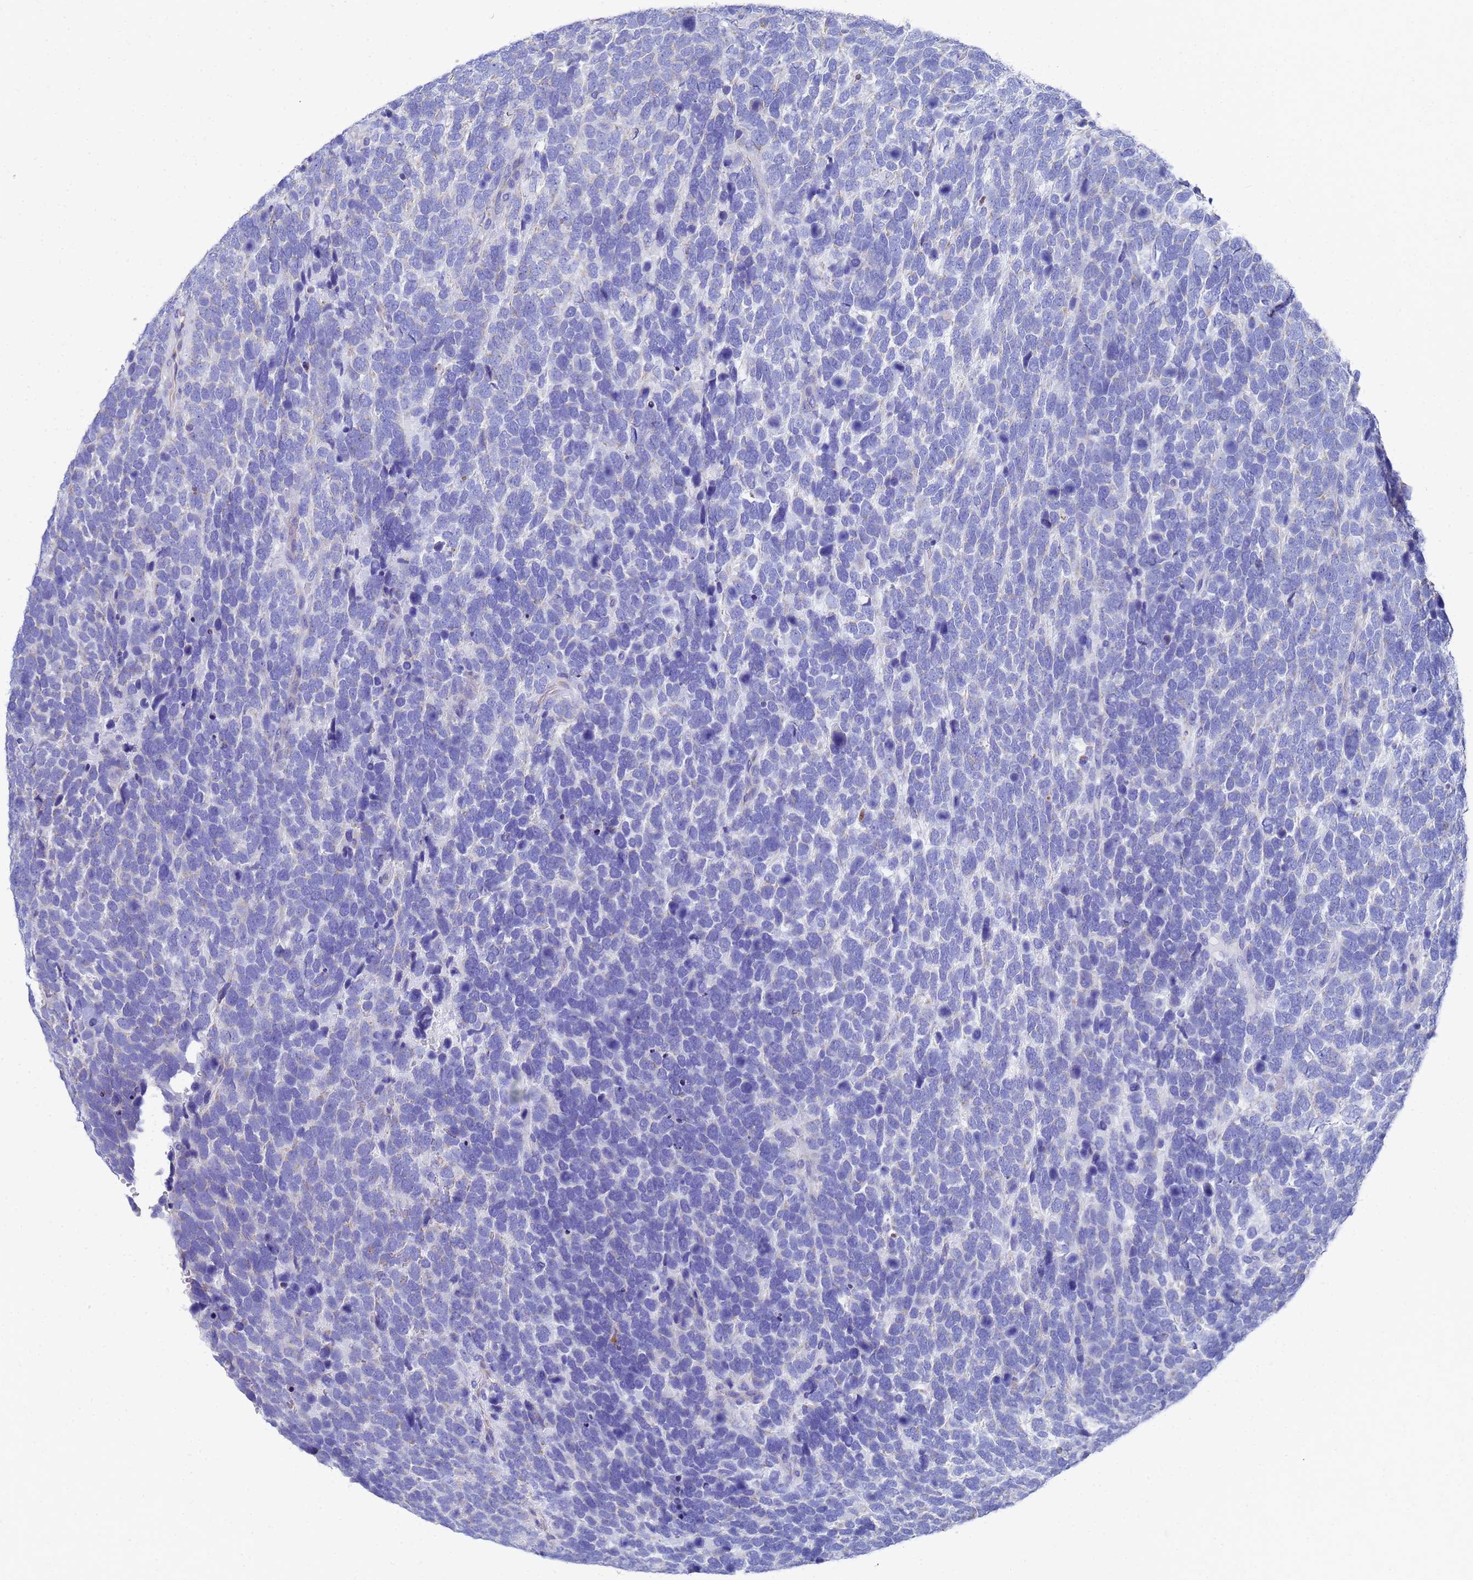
{"staining": {"intensity": "negative", "quantity": "none", "location": "none"}, "tissue": "urothelial cancer", "cell_type": "Tumor cells", "image_type": "cancer", "snomed": [{"axis": "morphology", "description": "Urothelial carcinoma, High grade"}, {"axis": "topography", "description": "Urinary bladder"}], "caption": "Protein analysis of high-grade urothelial carcinoma displays no significant staining in tumor cells.", "gene": "TM4SF4", "patient": {"sex": "female", "age": 82}}